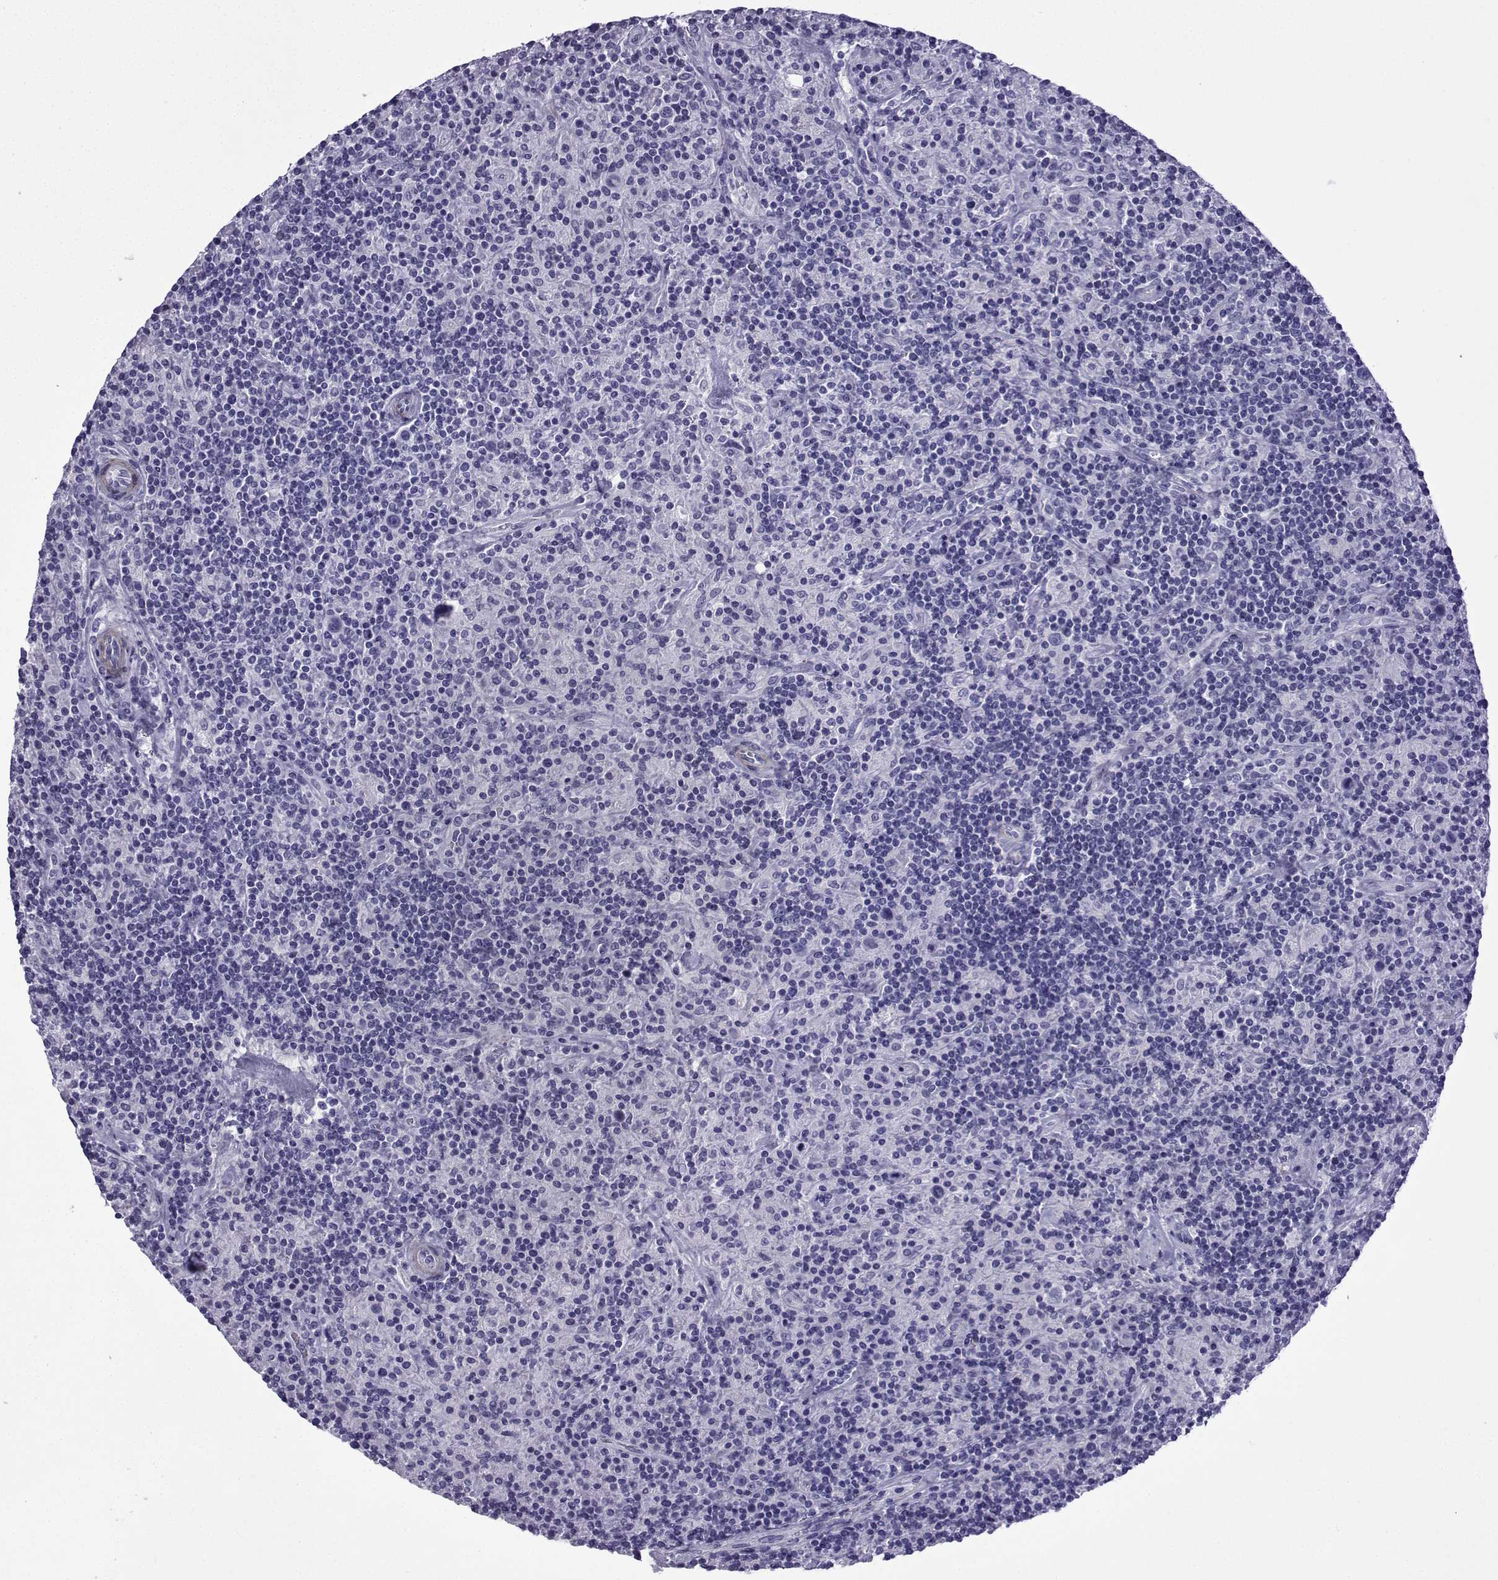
{"staining": {"intensity": "negative", "quantity": "none", "location": "none"}, "tissue": "lymphoma", "cell_type": "Tumor cells", "image_type": "cancer", "snomed": [{"axis": "morphology", "description": "Hodgkin's disease, NOS"}, {"axis": "topography", "description": "Lymph node"}], "caption": "Lymphoma stained for a protein using immunohistochemistry exhibits no staining tumor cells.", "gene": "KCNF1", "patient": {"sex": "male", "age": 70}}